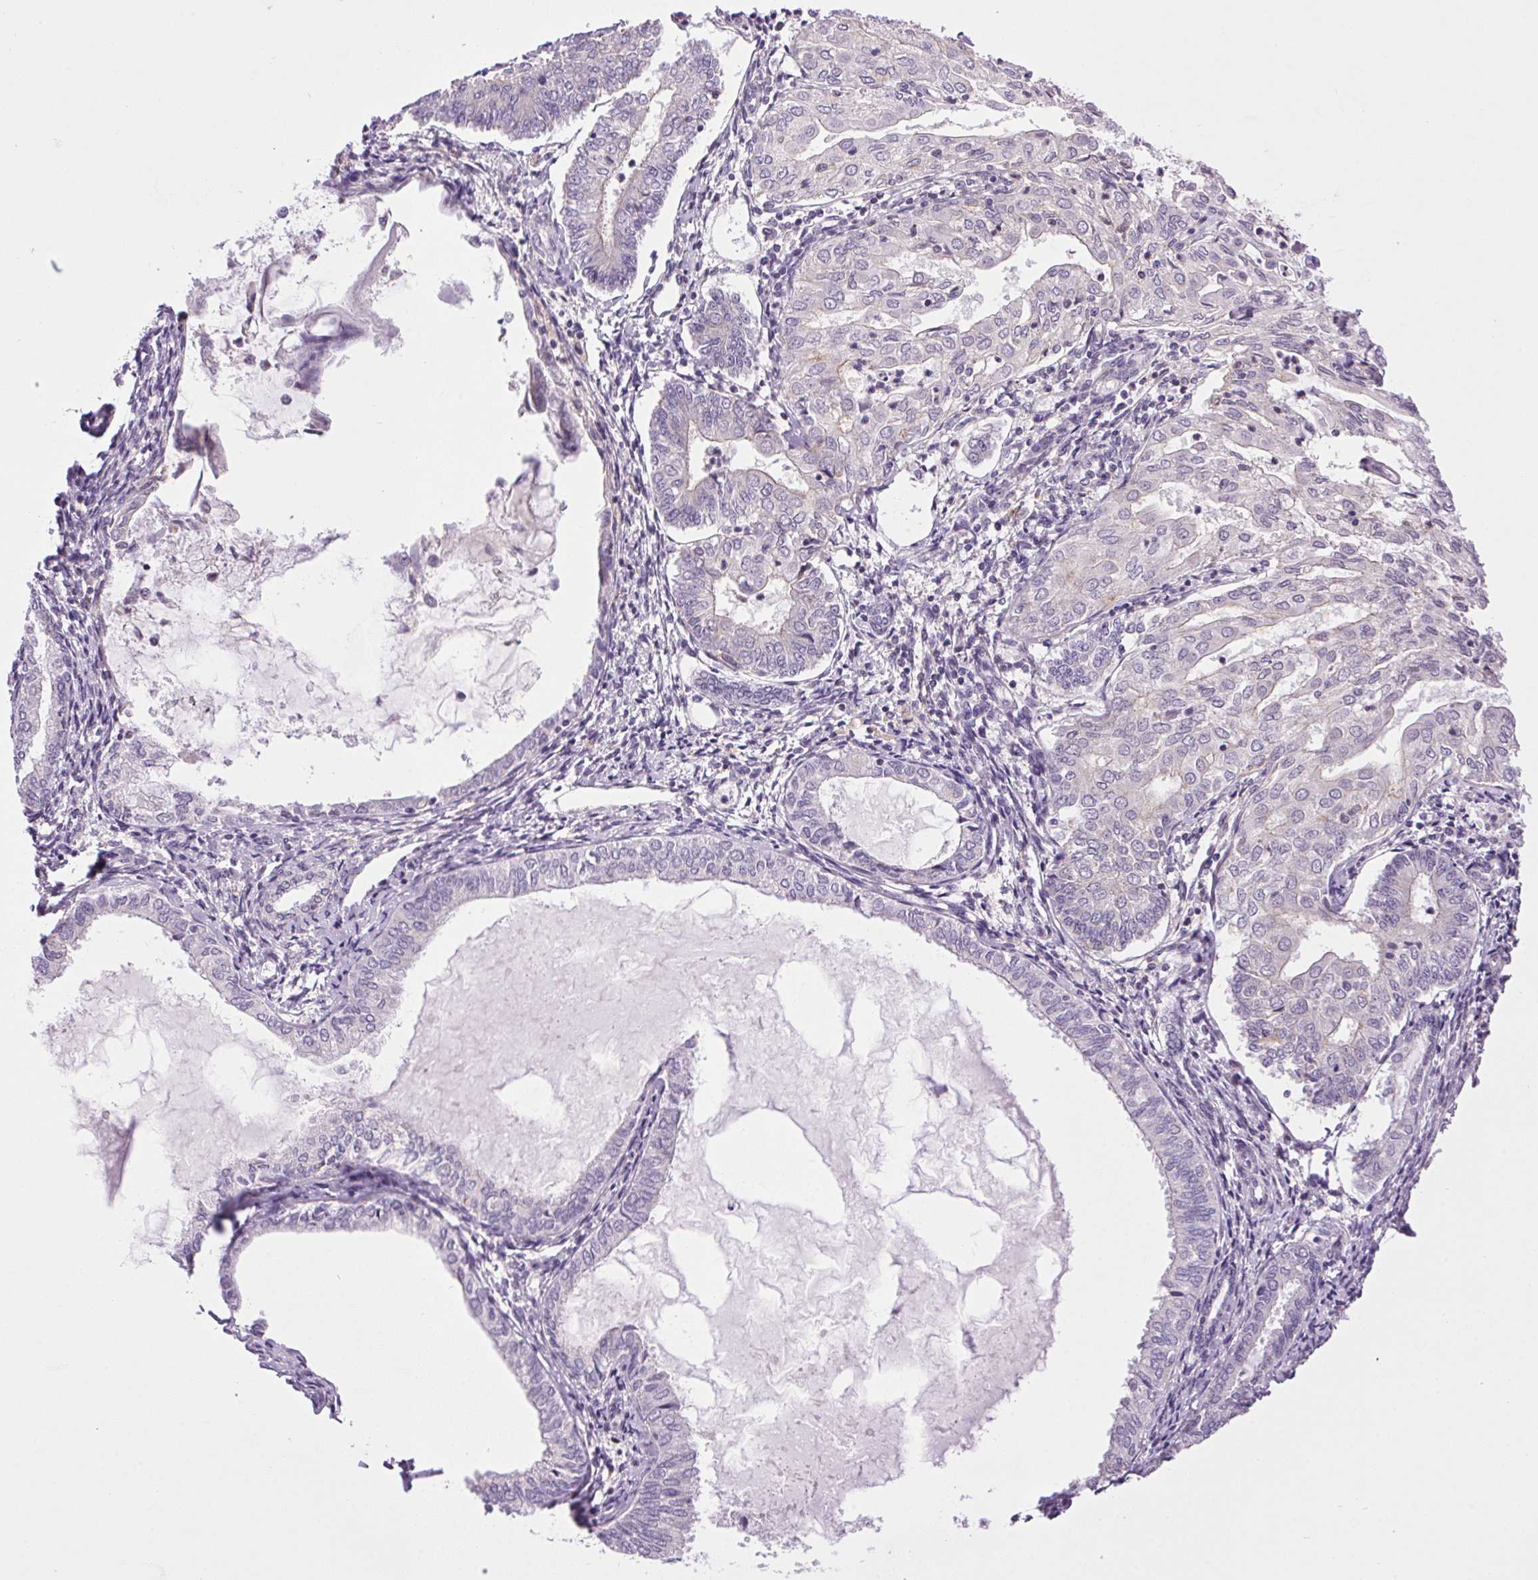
{"staining": {"intensity": "negative", "quantity": "none", "location": "none"}, "tissue": "endometrial cancer", "cell_type": "Tumor cells", "image_type": "cancer", "snomed": [{"axis": "morphology", "description": "Adenocarcinoma, NOS"}, {"axis": "topography", "description": "Endometrium"}], "caption": "Immunohistochemical staining of human adenocarcinoma (endometrial) exhibits no significant expression in tumor cells.", "gene": "SMIM13", "patient": {"sex": "female", "age": 68}}